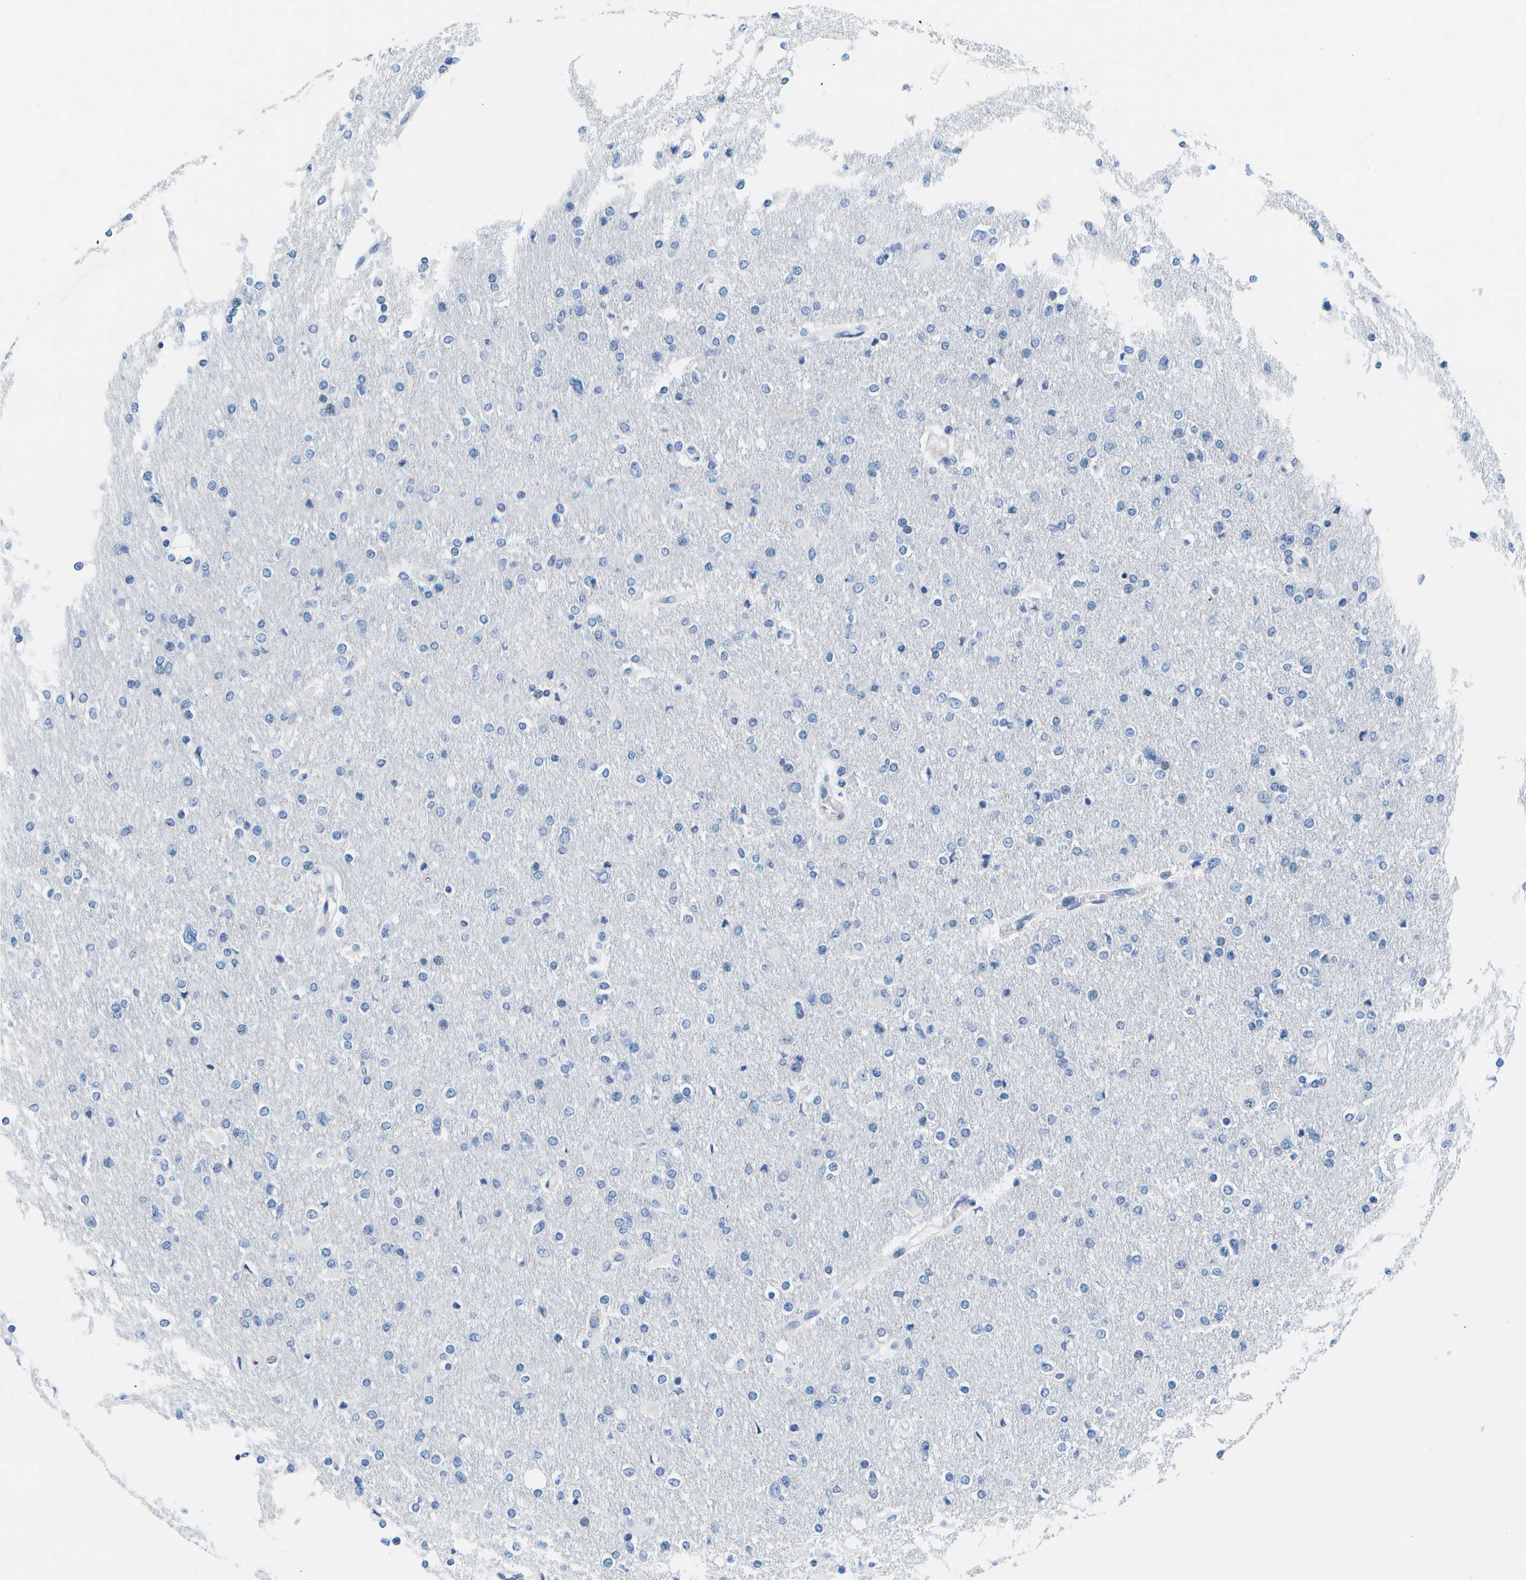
{"staining": {"intensity": "negative", "quantity": "none", "location": "none"}, "tissue": "glioma", "cell_type": "Tumor cells", "image_type": "cancer", "snomed": [{"axis": "morphology", "description": "Glioma, malignant, High grade"}, {"axis": "topography", "description": "Cerebral cortex"}], "caption": "This photomicrograph is of glioma stained with immunohistochemistry (IHC) to label a protein in brown with the nuclei are counter-stained blue. There is no staining in tumor cells.", "gene": "ADGRG6", "patient": {"sex": "female", "age": 36}}